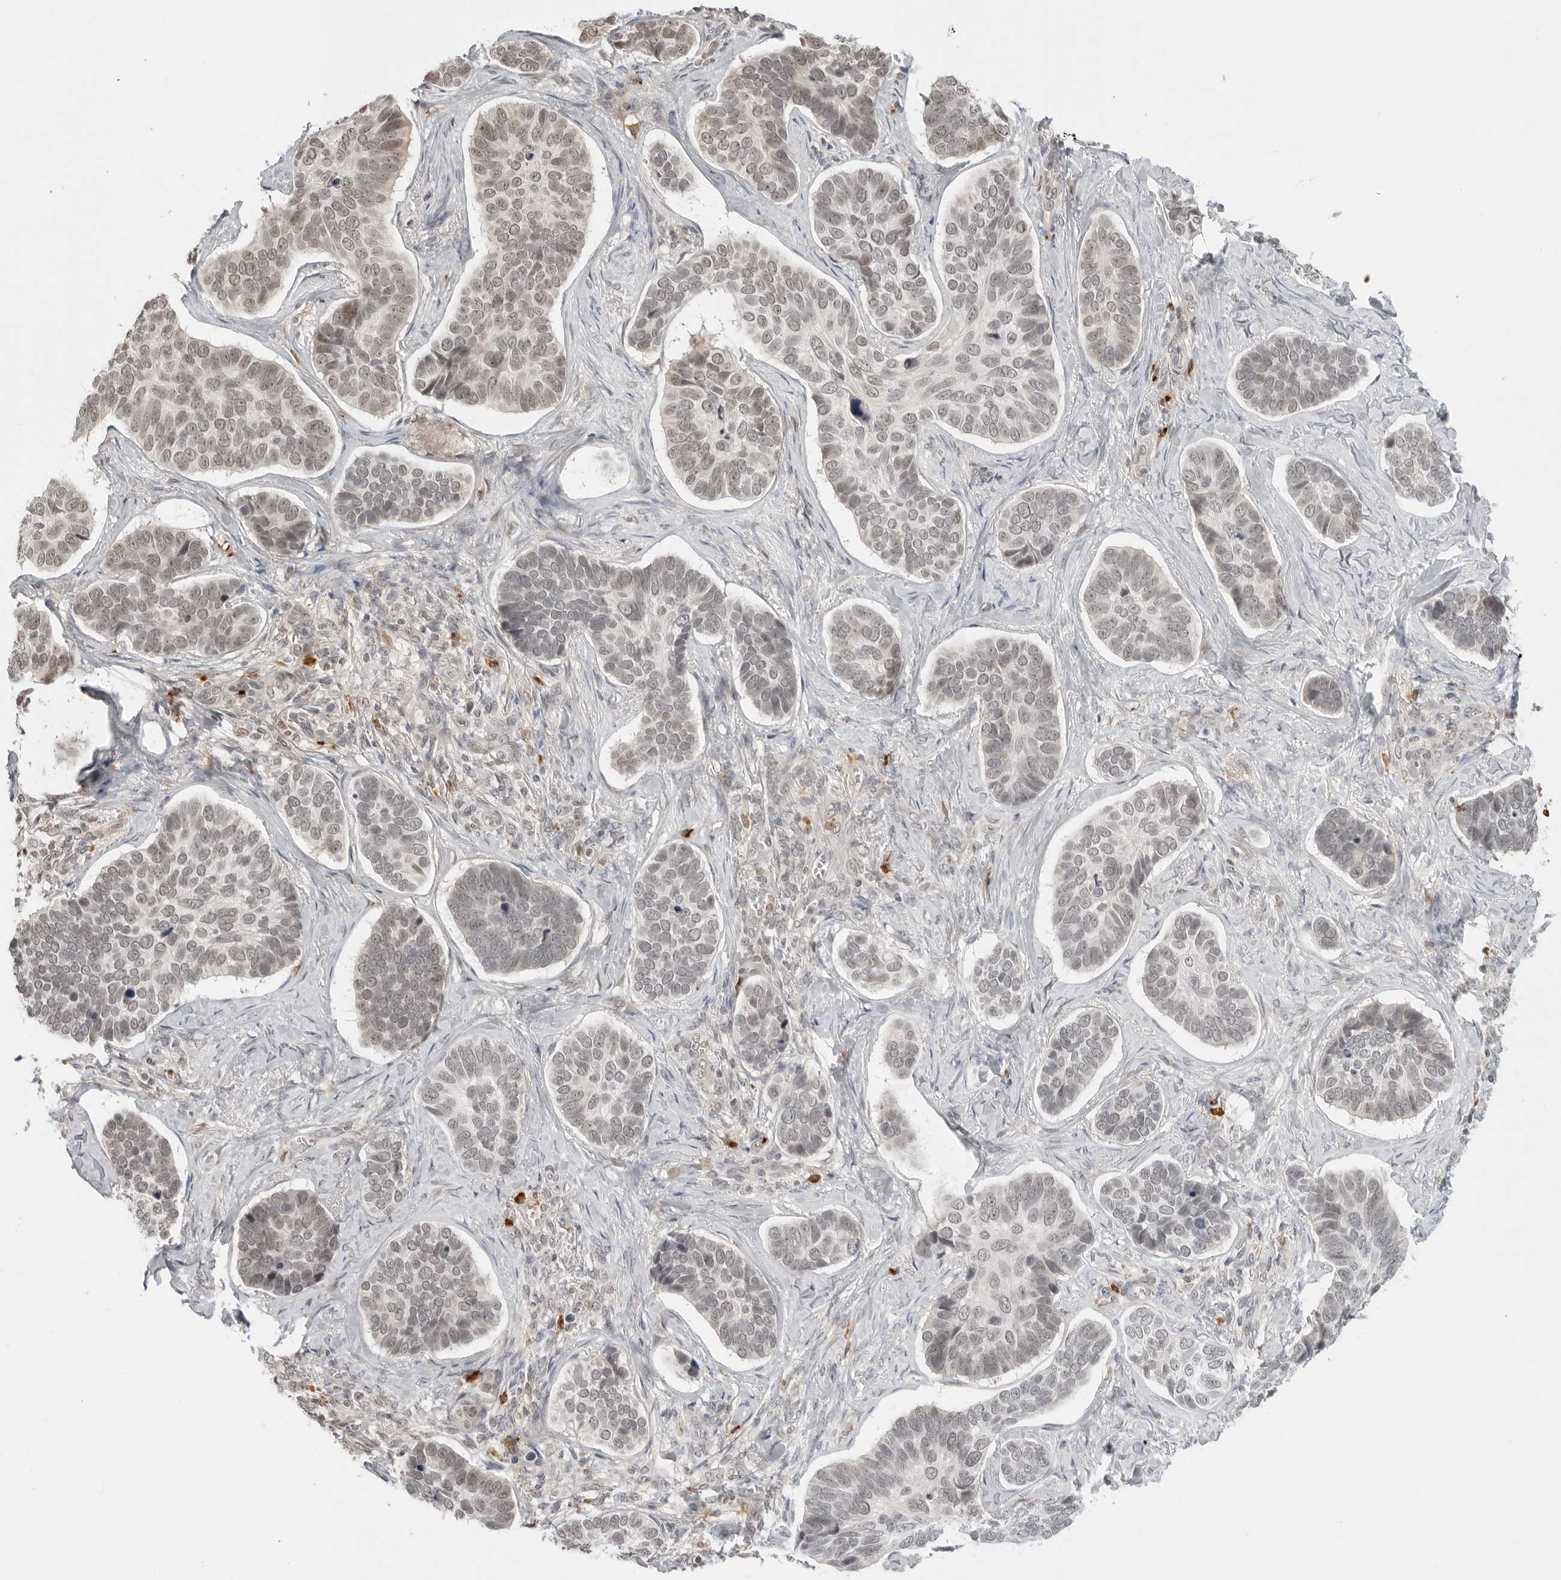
{"staining": {"intensity": "weak", "quantity": "<25%", "location": "nuclear"}, "tissue": "skin cancer", "cell_type": "Tumor cells", "image_type": "cancer", "snomed": [{"axis": "morphology", "description": "Basal cell carcinoma"}, {"axis": "topography", "description": "Skin"}], "caption": "Basal cell carcinoma (skin) was stained to show a protein in brown. There is no significant staining in tumor cells. The staining is performed using DAB (3,3'-diaminobenzidine) brown chromogen with nuclei counter-stained in using hematoxylin.", "gene": "SUGCT", "patient": {"sex": "male", "age": 62}}